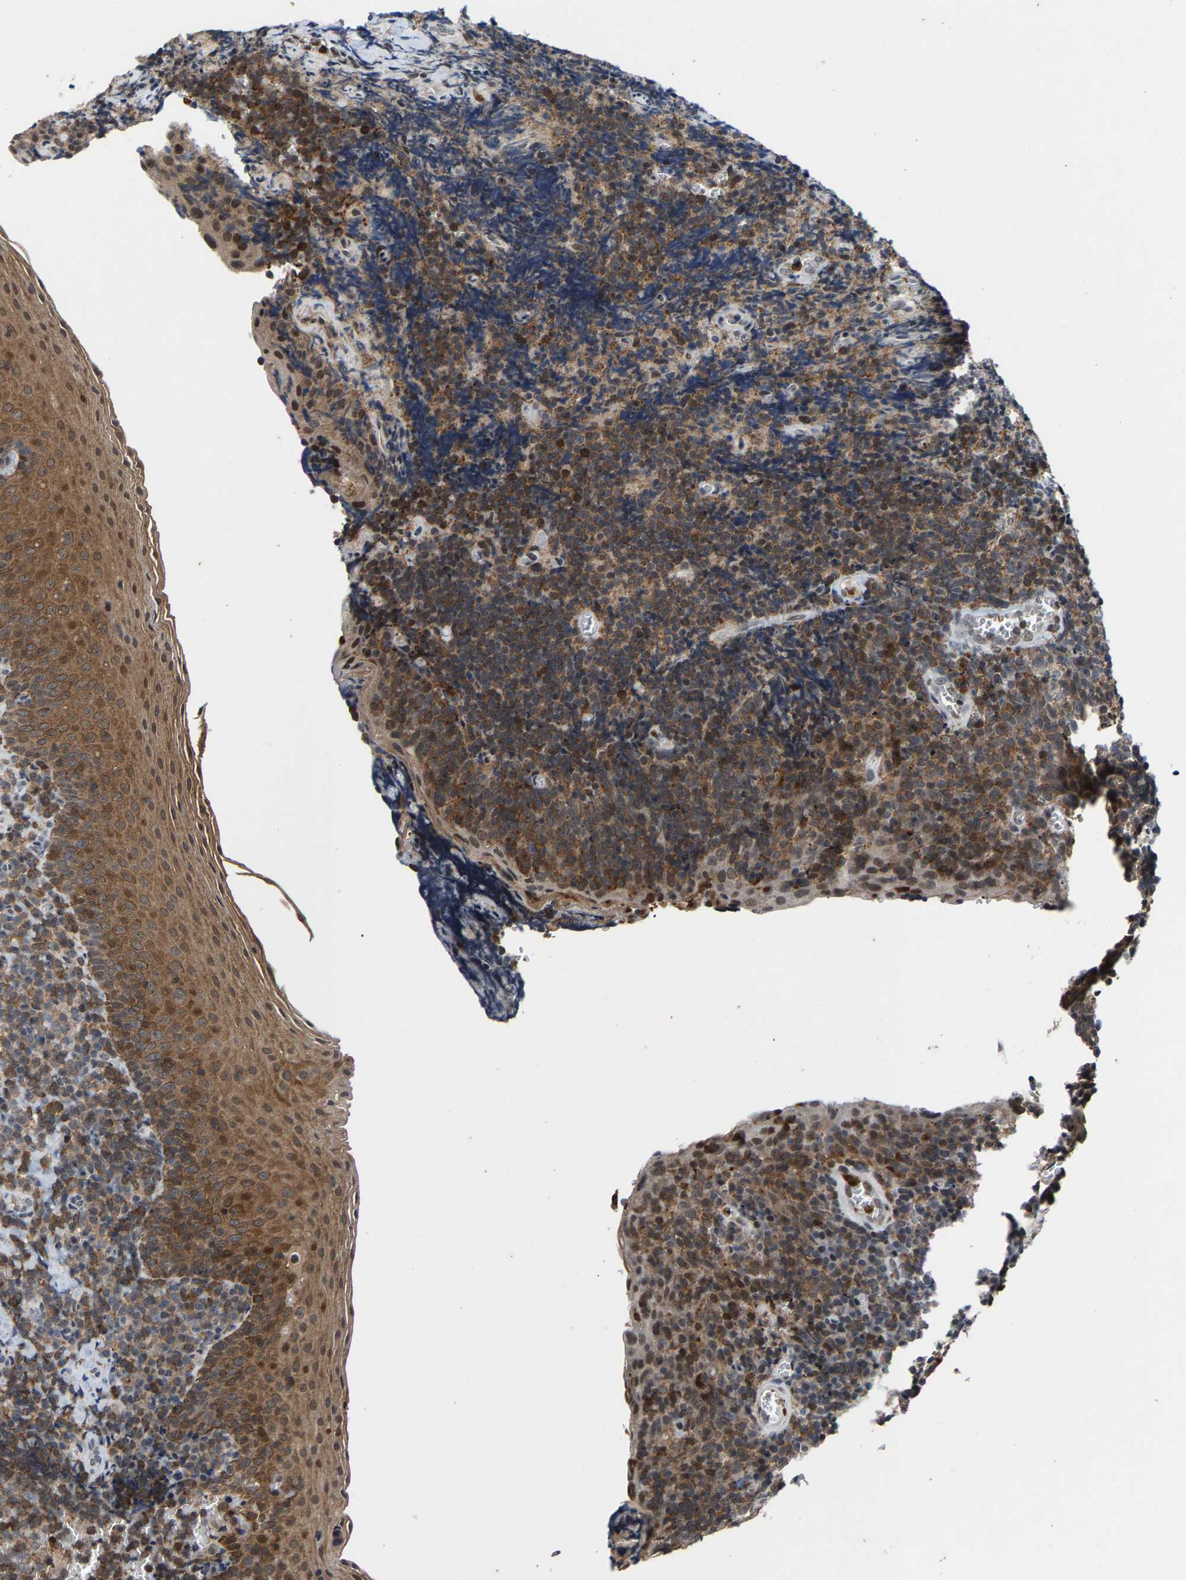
{"staining": {"intensity": "weak", "quantity": "<25%", "location": "cytoplasmic/membranous"}, "tissue": "tonsil", "cell_type": "Germinal center cells", "image_type": "normal", "snomed": [{"axis": "morphology", "description": "Normal tissue, NOS"}, {"axis": "morphology", "description": "Inflammation, NOS"}, {"axis": "topography", "description": "Tonsil"}], "caption": "Histopathology image shows no significant protein positivity in germinal center cells of benign tonsil.", "gene": "FGD3", "patient": {"sex": "female", "age": 31}}